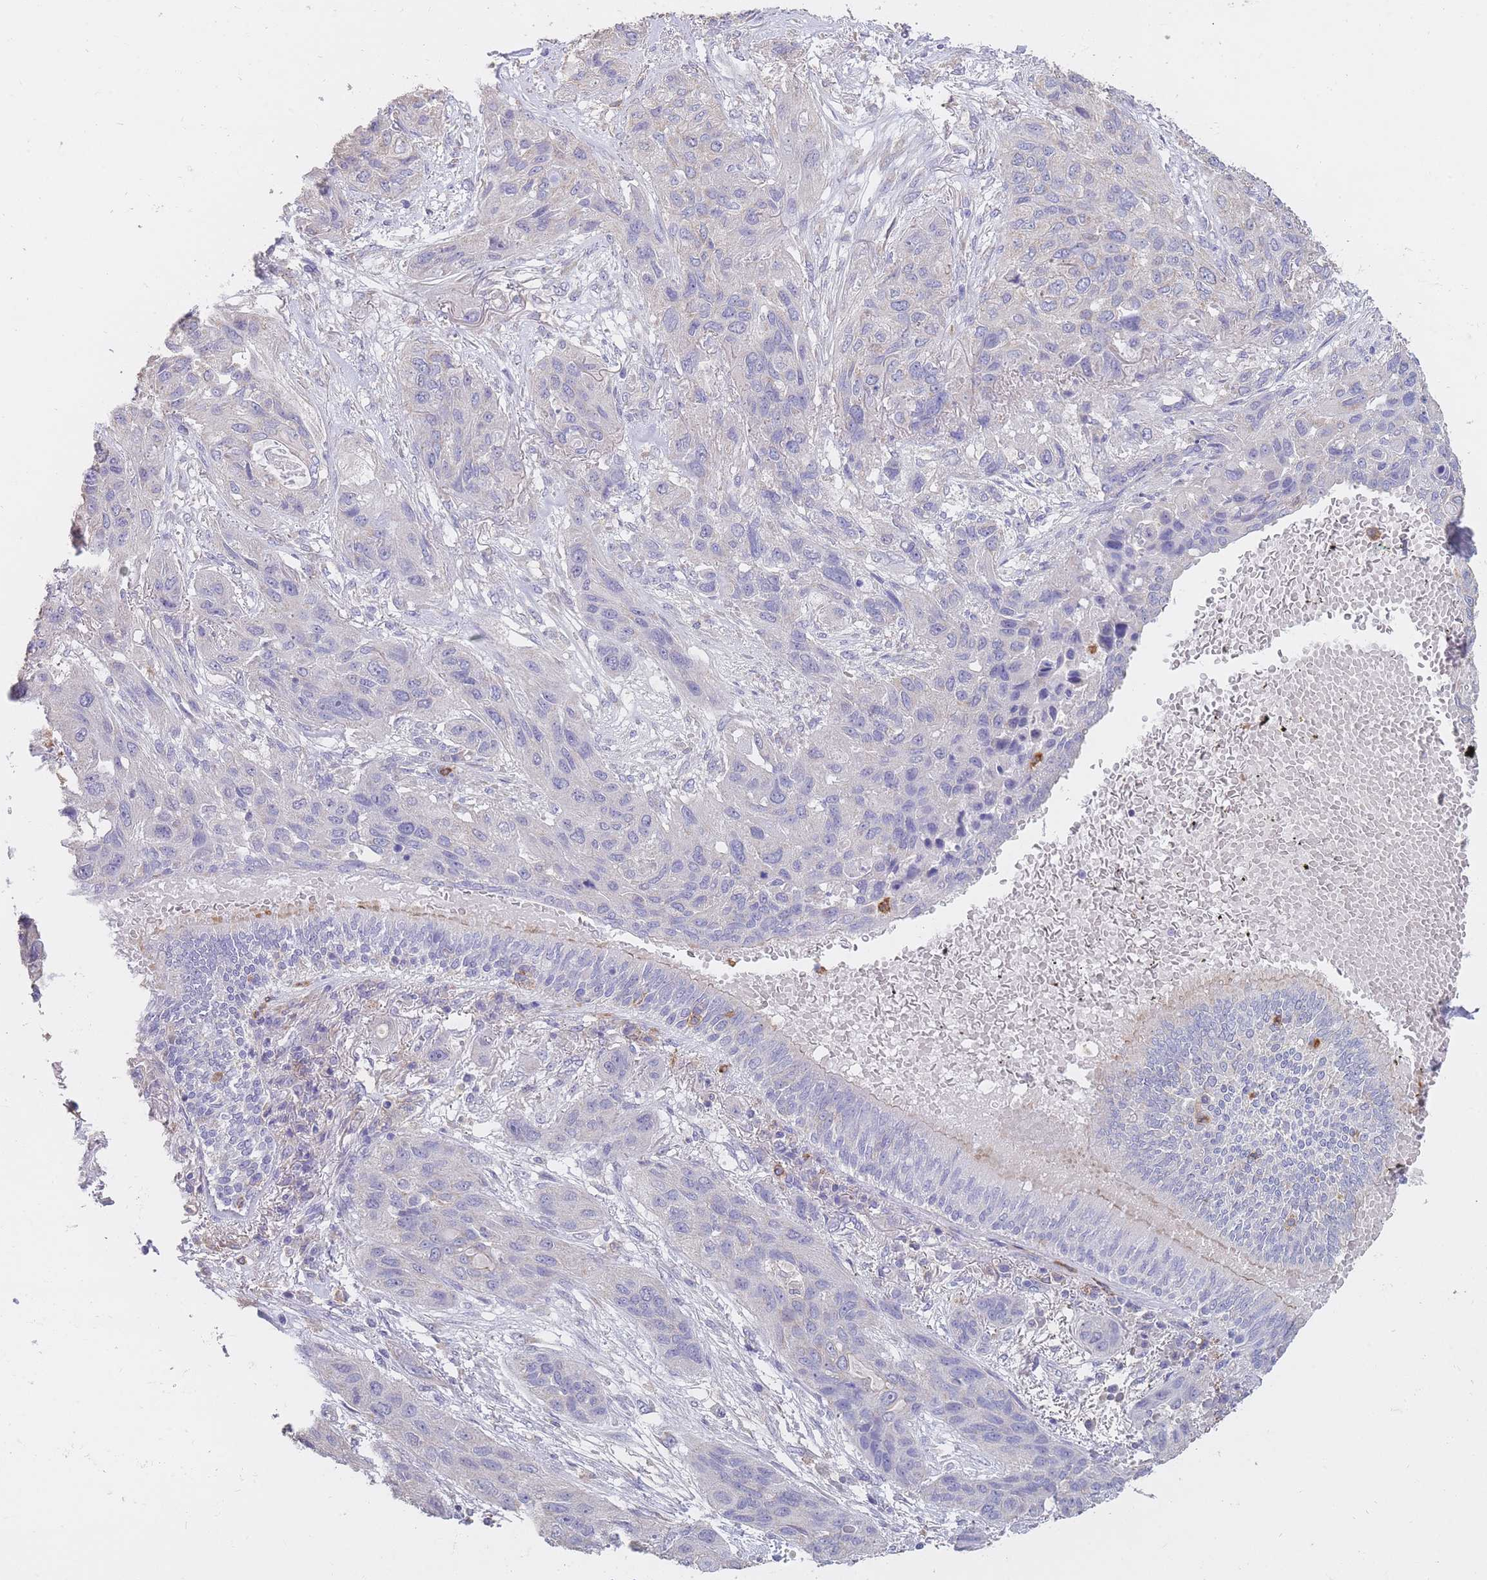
{"staining": {"intensity": "negative", "quantity": "none", "location": "none"}, "tissue": "lung cancer", "cell_type": "Tumor cells", "image_type": "cancer", "snomed": [{"axis": "morphology", "description": "Squamous cell carcinoma, NOS"}, {"axis": "topography", "description": "Lung"}], "caption": "Image shows no significant protein positivity in tumor cells of lung cancer.", "gene": "CLEC12A", "patient": {"sex": "female", "age": 70}}